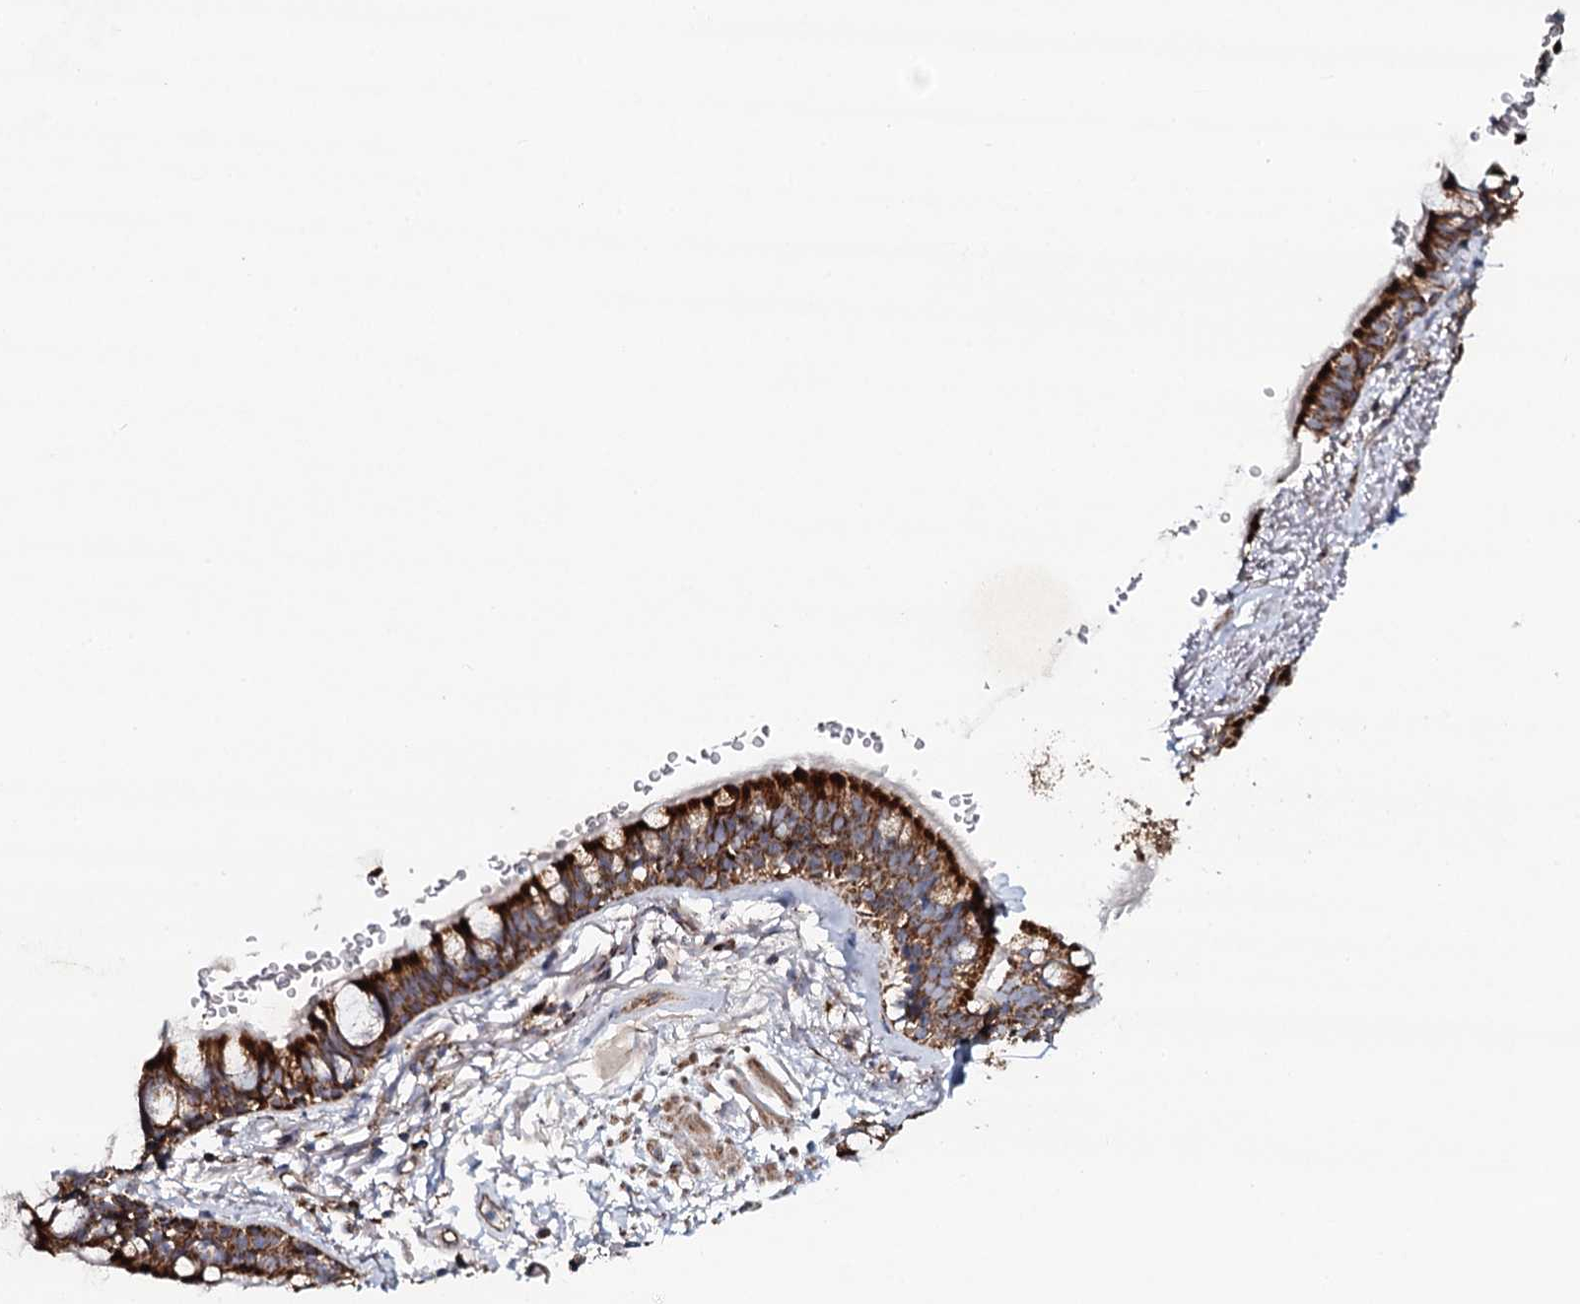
{"staining": {"intensity": "moderate", "quantity": ">75%", "location": "cytoplasmic/membranous"}, "tissue": "adipose tissue", "cell_type": "Adipocytes", "image_type": "normal", "snomed": [{"axis": "morphology", "description": "Normal tissue, NOS"}, {"axis": "topography", "description": "Lymph node"}, {"axis": "topography", "description": "Bronchus"}], "caption": "Immunohistochemistry (IHC) photomicrograph of unremarkable adipose tissue stained for a protein (brown), which shows medium levels of moderate cytoplasmic/membranous expression in about >75% of adipocytes.", "gene": "EVC2", "patient": {"sex": "male", "age": 63}}